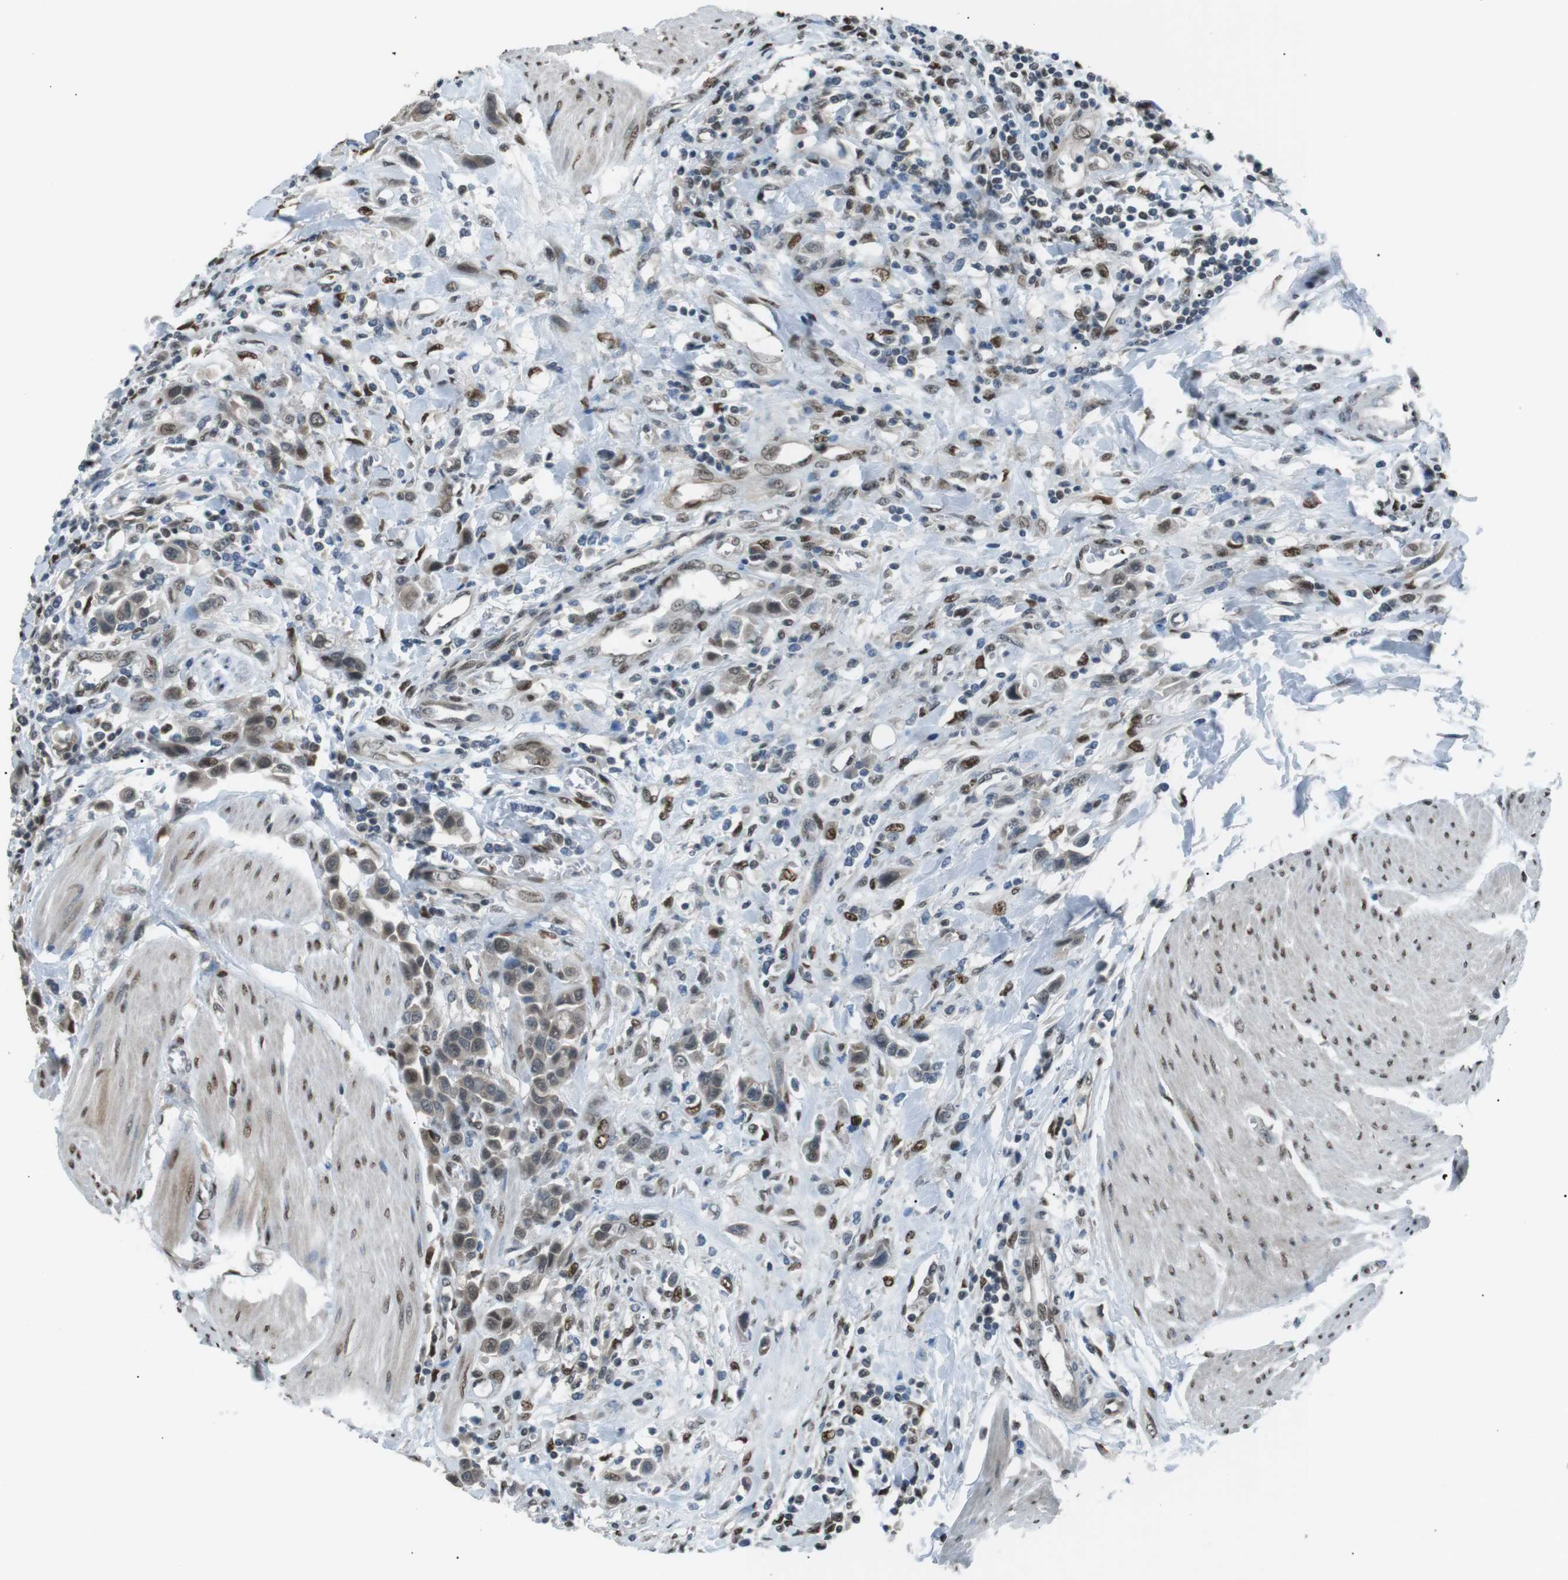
{"staining": {"intensity": "weak", "quantity": ">75%", "location": "nuclear"}, "tissue": "urothelial cancer", "cell_type": "Tumor cells", "image_type": "cancer", "snomed": [{"axis": "morphology", "description": "Urothelial carcinoma, High grade"}, {"axis": "topography", "description": "Urinary bladder"}], "caption": "This photomicrograph reveals immunohistochemistry staining of urothelial cancer, with low weak nuclear expression in approximately >75% of tumor cells.", "gene": "SRPK2", "patient": {"sex": "male", "age": 50}}